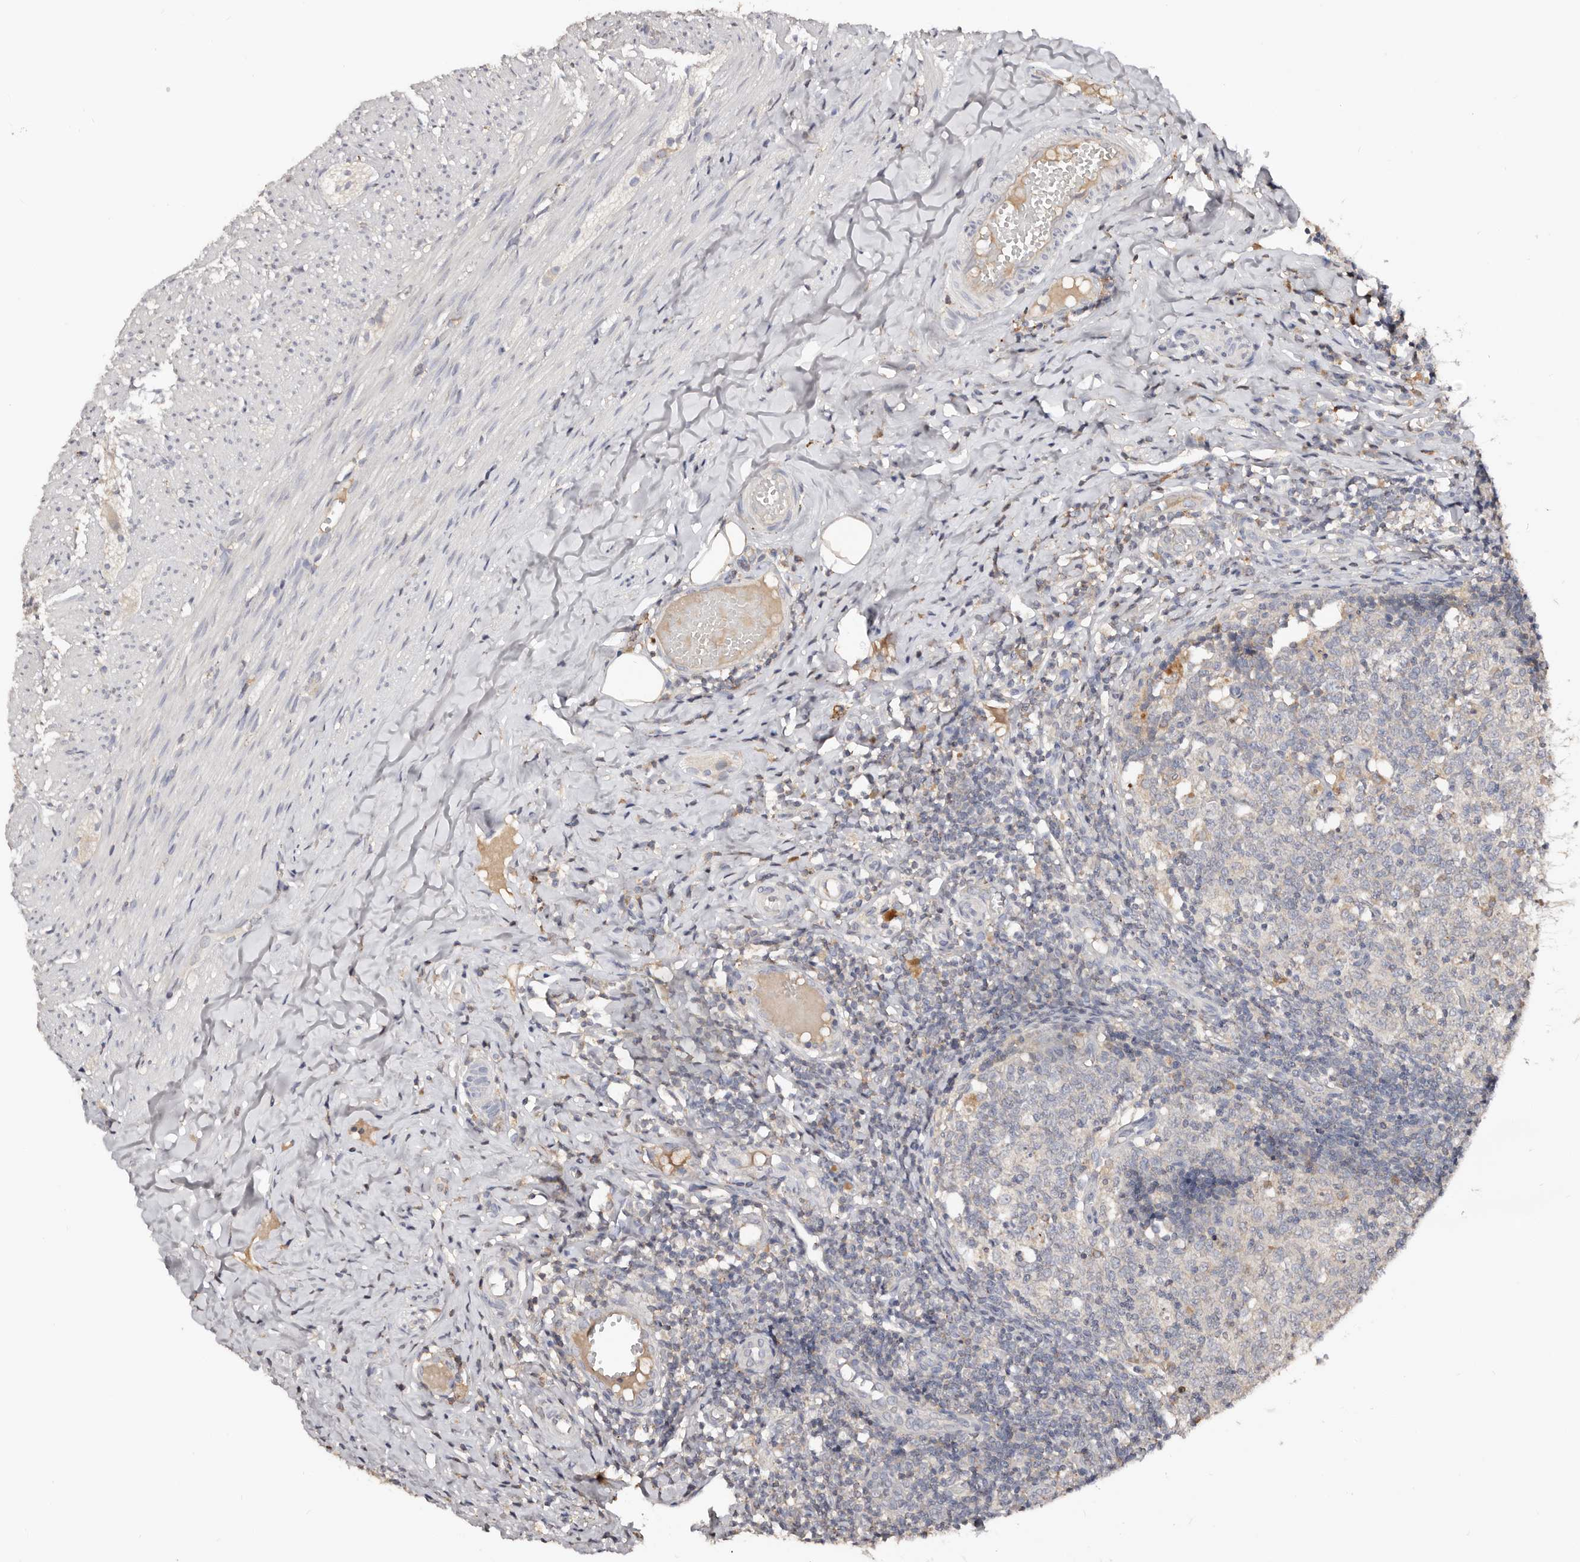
{"staining": {"intensity": "weak", "quantity": "<25%", "location": "cytoplasmic/membranous"}, "tissue": "appendix", "cell_type": "Glandular cells", "image_type": "normal", "snomed": [{"axis": "morphology", "description": "Normal tissue, NOS"}, {"axis": "topography", "description": "Appendix"}], "caption": "Immunohistochemistry of normal human appendix reveals no positivity in glandular cells.", "gene": "SLC39A2", "patient": {"sex": "male", "age": 8}}